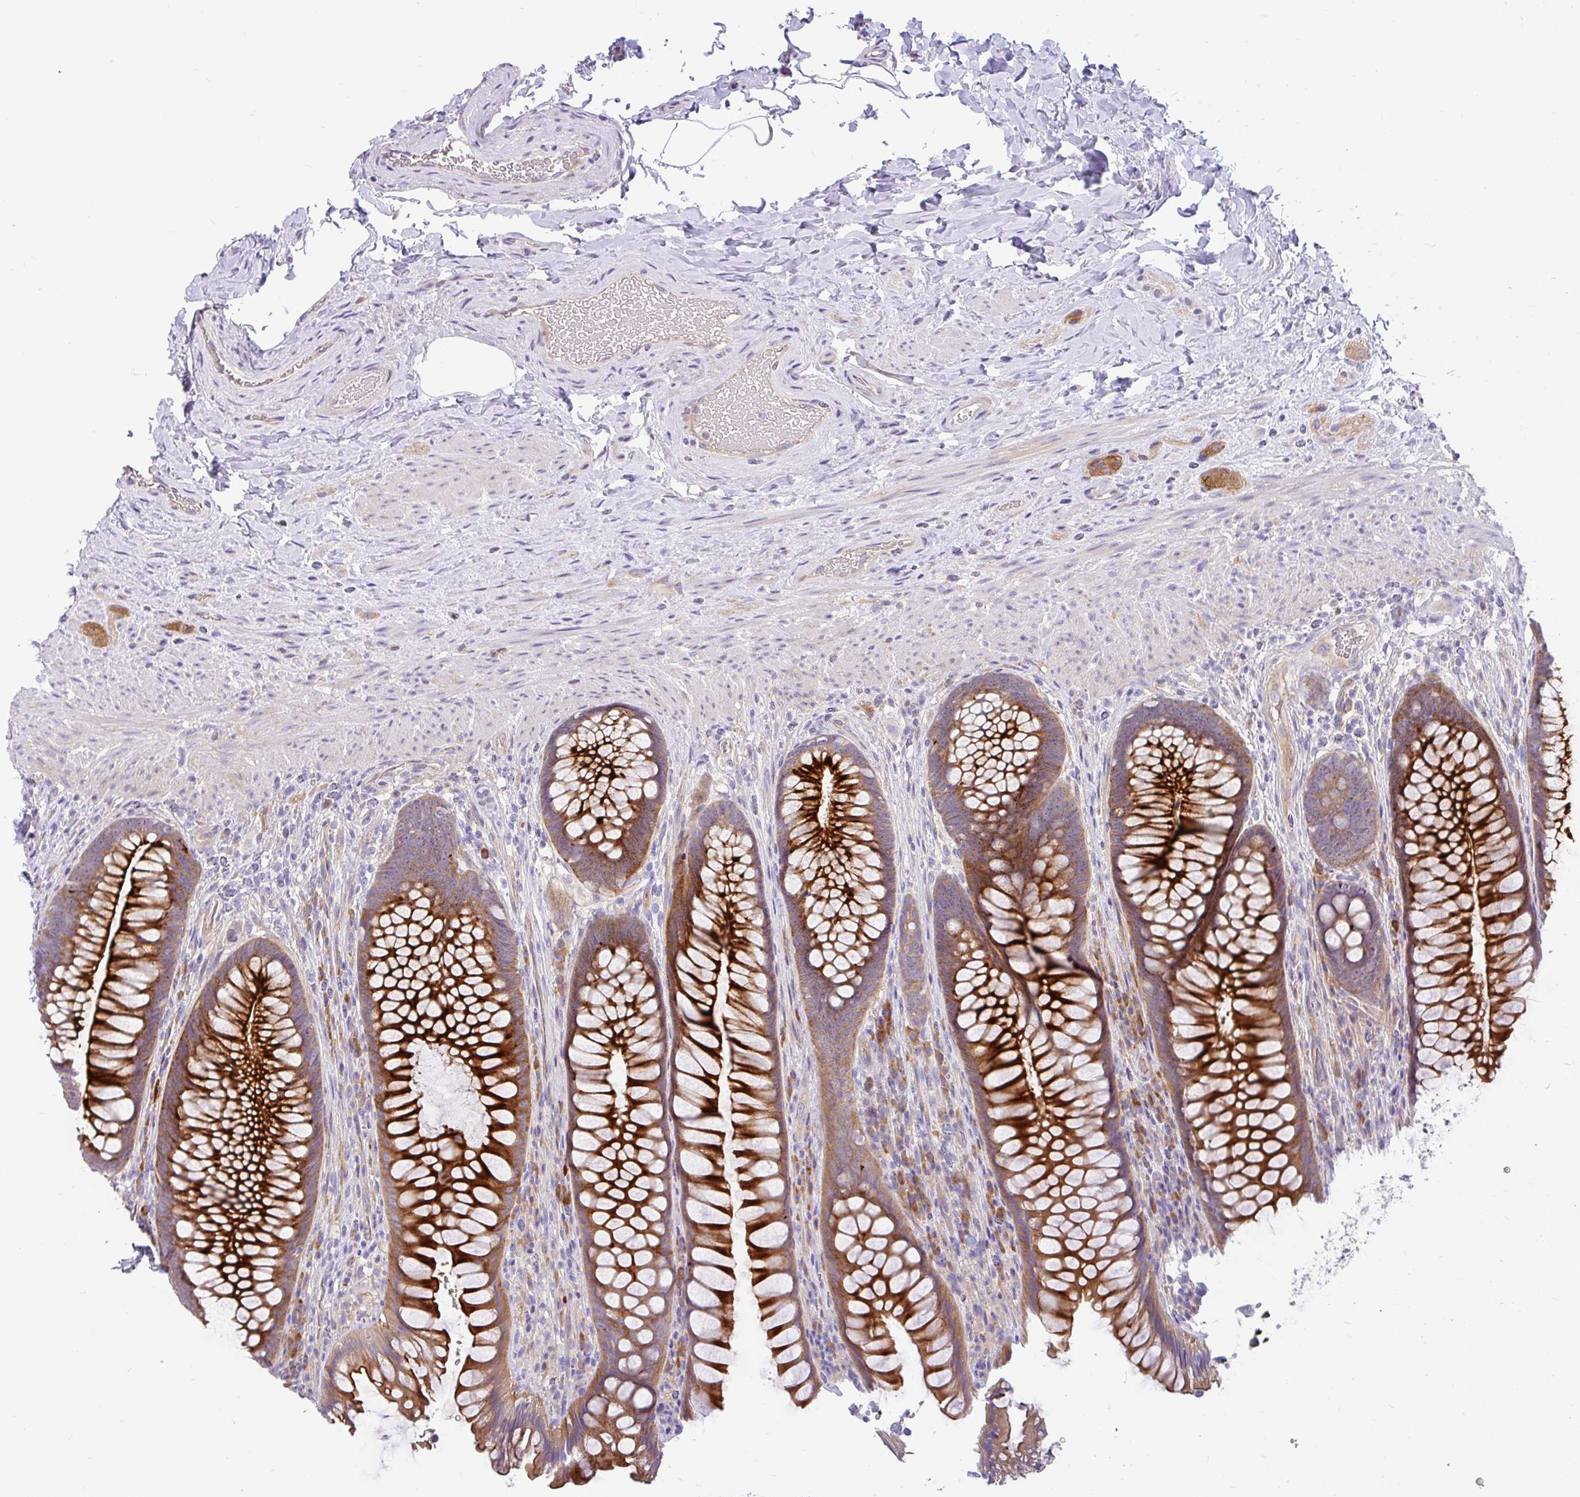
{"staining": {"intensity": "strong", "quantity": ">75%", "location": "cytoplasmic/membranous"}, "tissue": "rectum", "cell_type": "Glandular cells", "image_type": "normal", "snomed": [{"axis": "morphology", "description": "Normal tissue, NOS"}, {"axis": "topography", "description": "Rectum"}], "caption": "A brown stain labels strong cytoplasmic/membranous positivity of a protein in glandular cells of unremarkable rectum. The protein is stained brown, and the nuclei are stained in blue (DAB (3,3'-diaminobenzidine) IHC with brightfield microscopy, high magnification).", "gene": "LRRC26", "patient": {"sex": "male", "age": 53}}